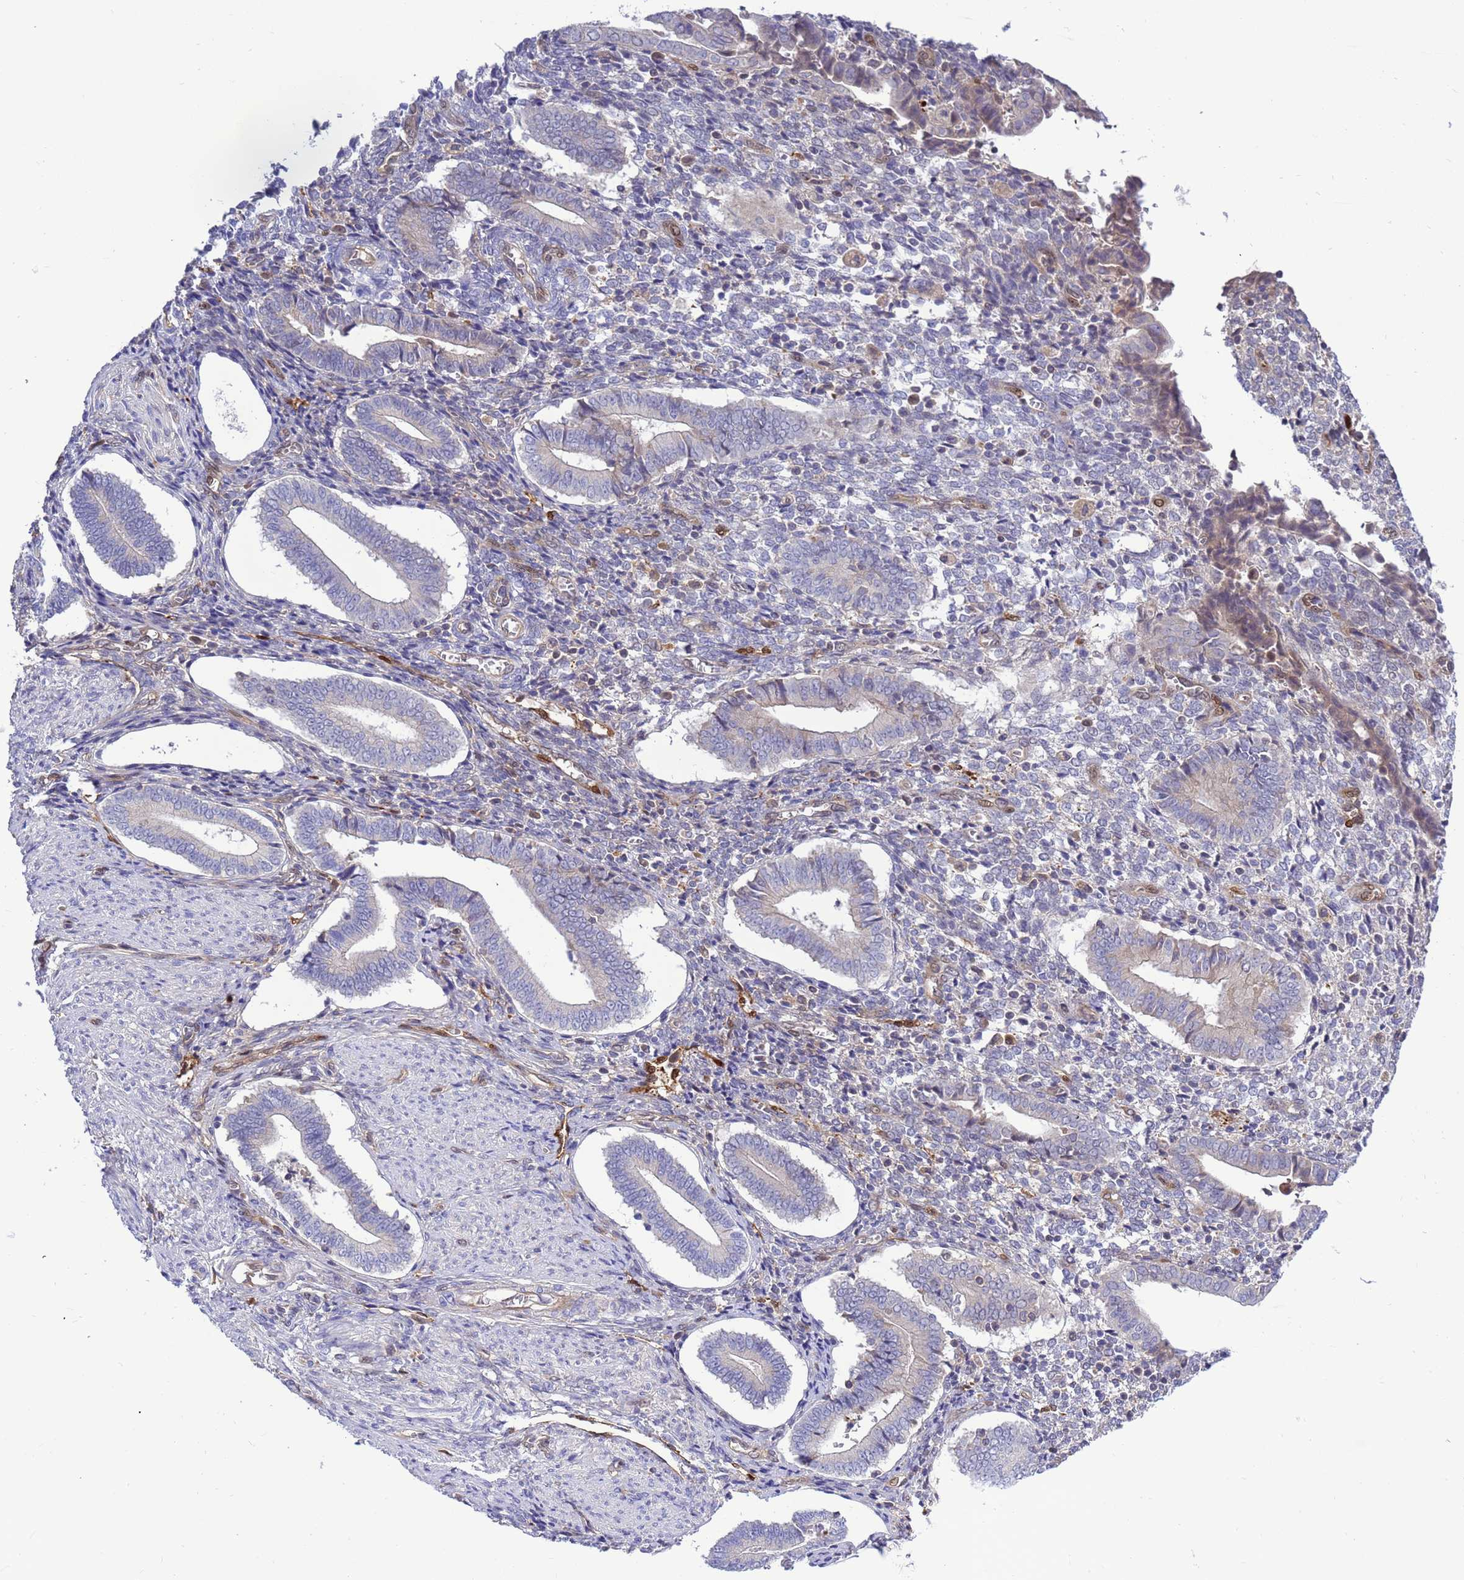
{"staining": {"intensity": "negative", "quantity": "none", "location": "none"}, "tissue": "endometrium", "cell_type": "Cells in endometrial stroma", "image_type": "normal", "snomed": [{"axis": "morphology", "description": "Normal tissue, NOS"}, {"axis": "topography", "description": "Other"}, {"axis": "topography", "description": "Endometrium"}], "caption": "A high-resolution photomicrograph shows immunohistochemistry staining of unremarkable endometrium, which demonstrates no significant staining in cells in endometrial stroma.", "gene": "FOXRED1", "patient": {"sex": "female", "age": 44}}